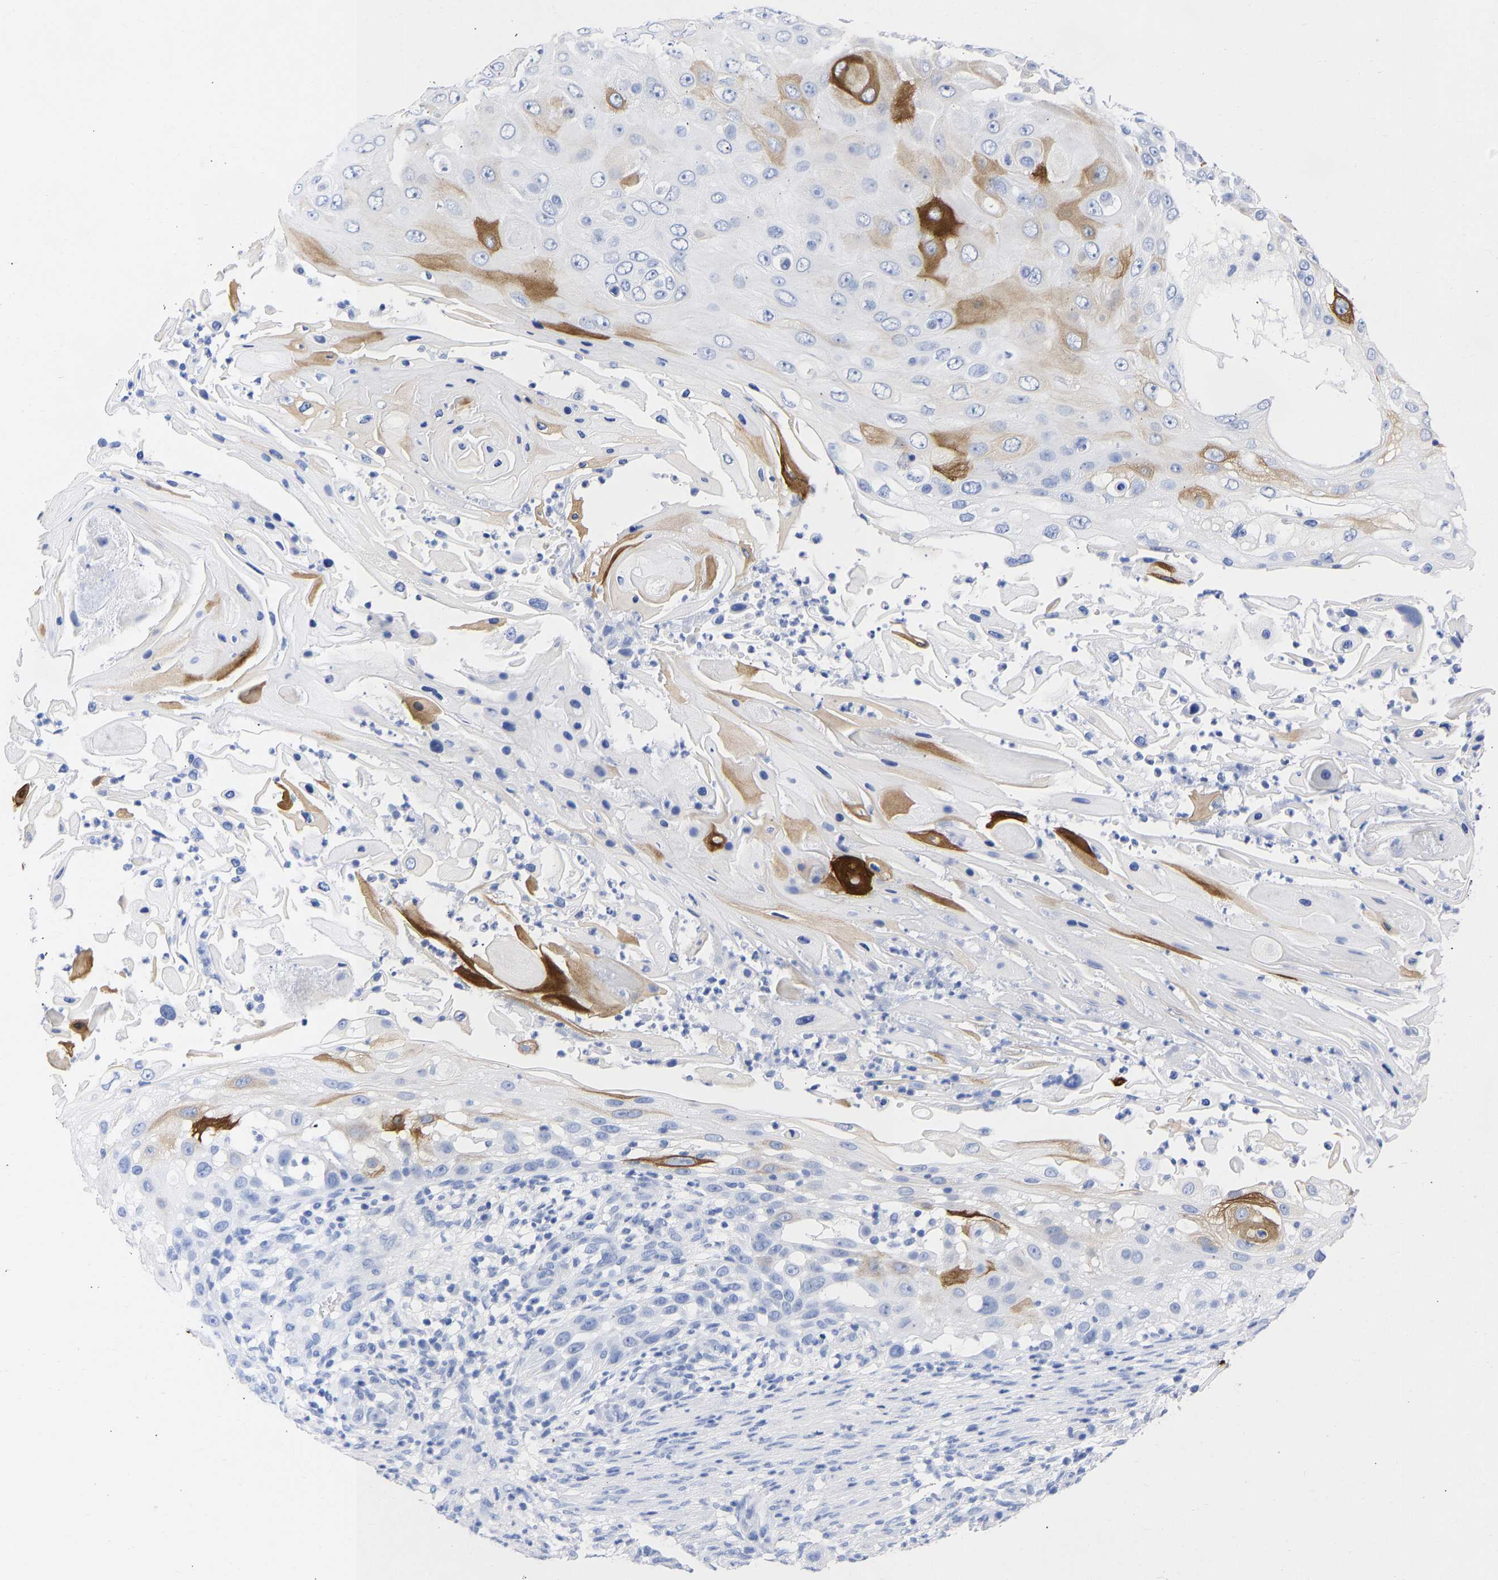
{"staining": {"intensity": "strong", "quantity": "<25%", "location": "cytoplasmic/membranous"}, "tissue": "skin cancer", "cell_type": "Tumor cells", "image_type": "cancer", "snomed": [{"axis": "morphology", "description": "Squamous cell carcinoma, NOS"}, {"axis": "topography", "description": "Skin"}], "caption": "Immunohistochemistry histopathology image of squamous cell carcinoma (skin) stained for a protein (brown), which shows medium levels of strong cytoplasmic/membranous positivity in approximately <25% of tumor cells.", "gene": "KRT1", "patient": {"sex": "female", "age": 44}}